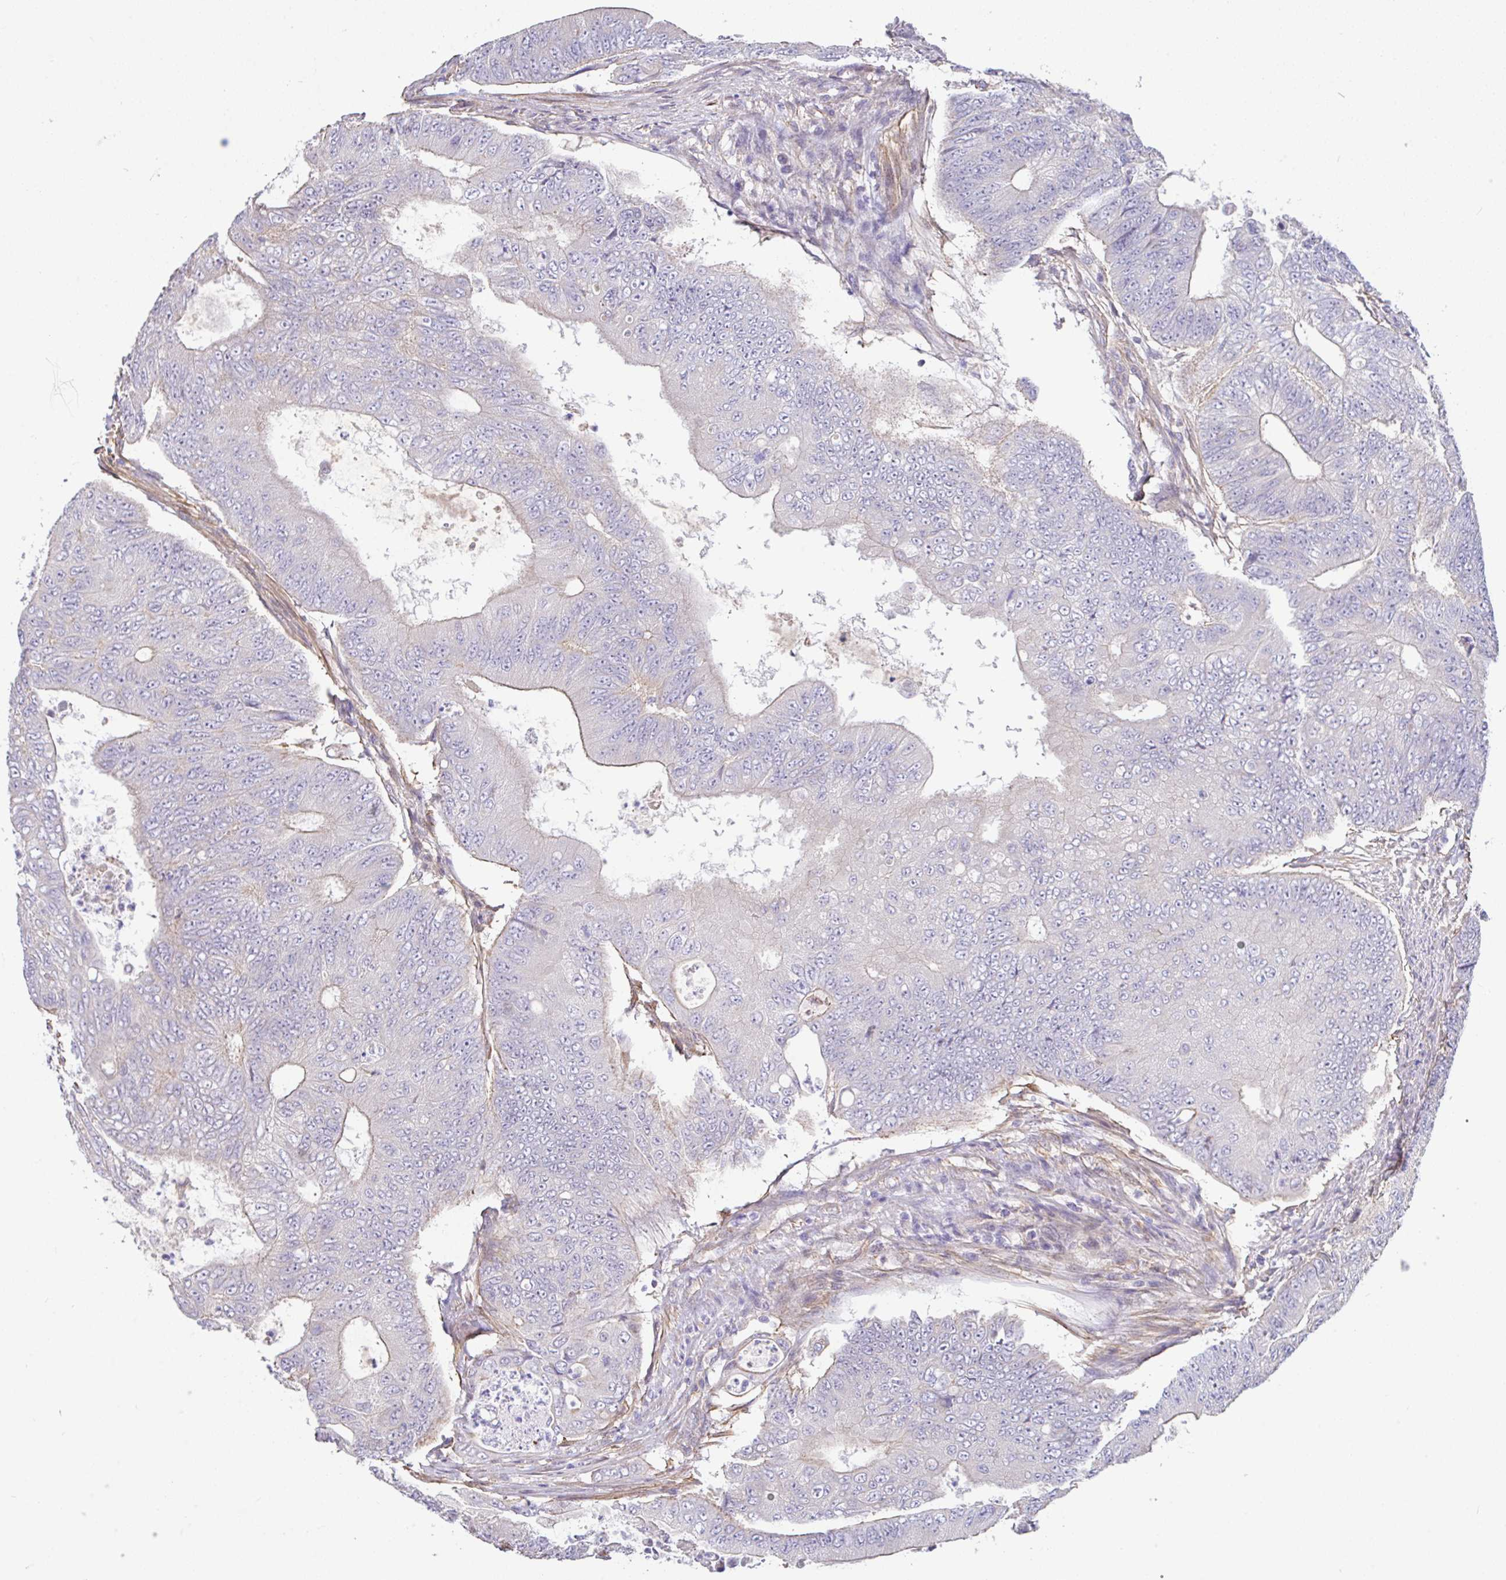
{"staining": {"intensity": "negative", "quantity": "none", "location": "none"}, "tissue": "colorectal cancer", "cell_type": "Tumor cells", "image_type": "cancer", "snomed": [{"axis": "morphology", "description": "Adenocarcinoma, NOS"}, {"axis": "topography", "description": "Colon"}], "caption": "Tumor cells show no significant positivity in adenocarcinoma (colorectal).", "gene": "PLCD4", "patient": {"sex": "female", "age": 48}}